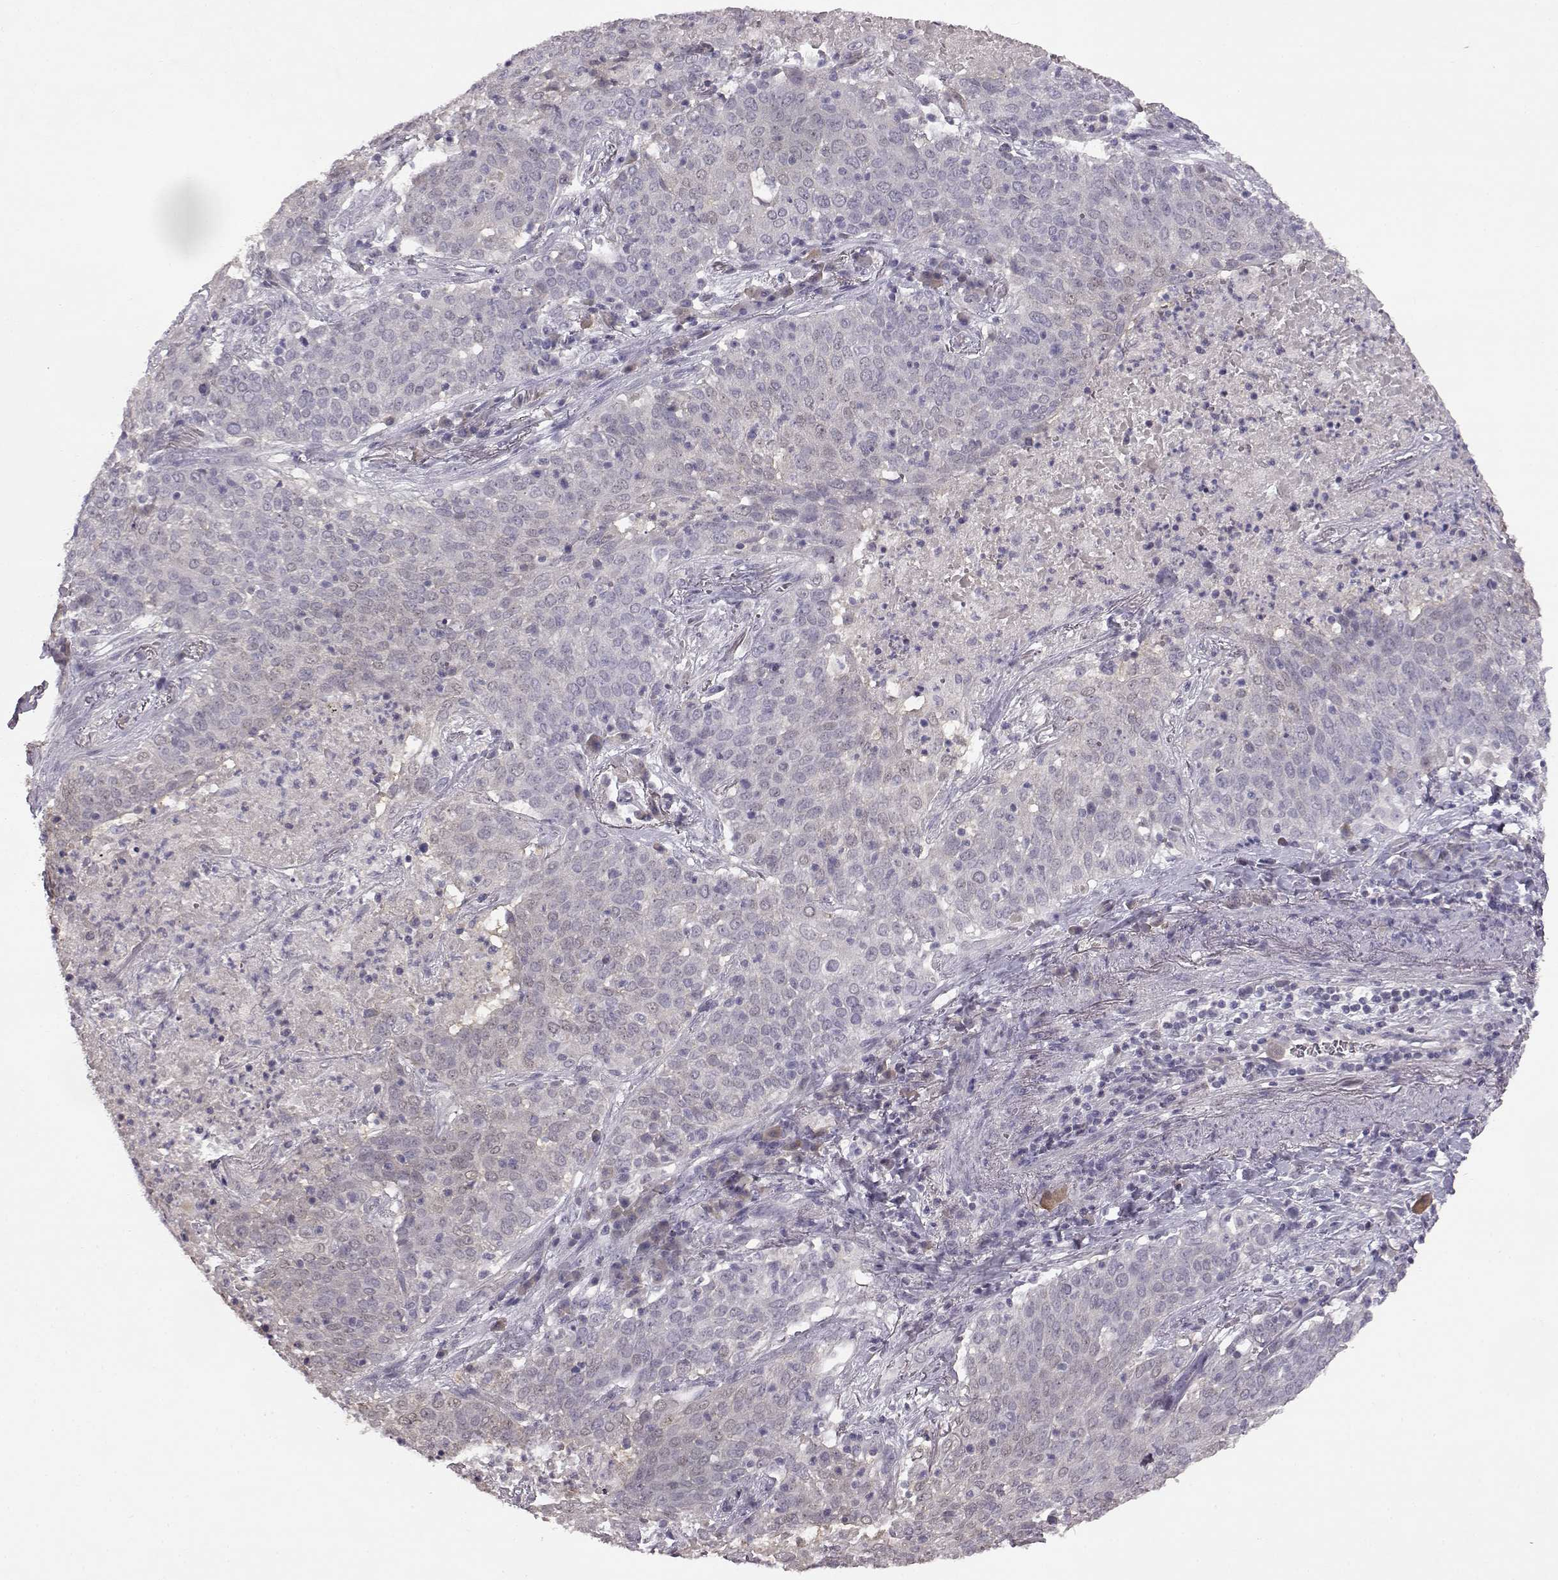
{"staining": {"intensity": "negative", "quantity": "none", "location": "none"}, "tissue": "lung cancer", "cell_type": "Tumor cells", "image_type": "cancer", "snomed": [{"axis": "morphology", "description": "Squamous cell carcinoma, NOS"}, {"axis": "topography", "description": "Lung"}], "caption": "An IHC photomicrograph of lung cancer is shown. There is no staining in tumor cells of lung cancer. (Brightfield microscopy of DAB IHC at high magnification).", "gene": "SPAG17", "patient": {"sex": "male", "age": 82}}